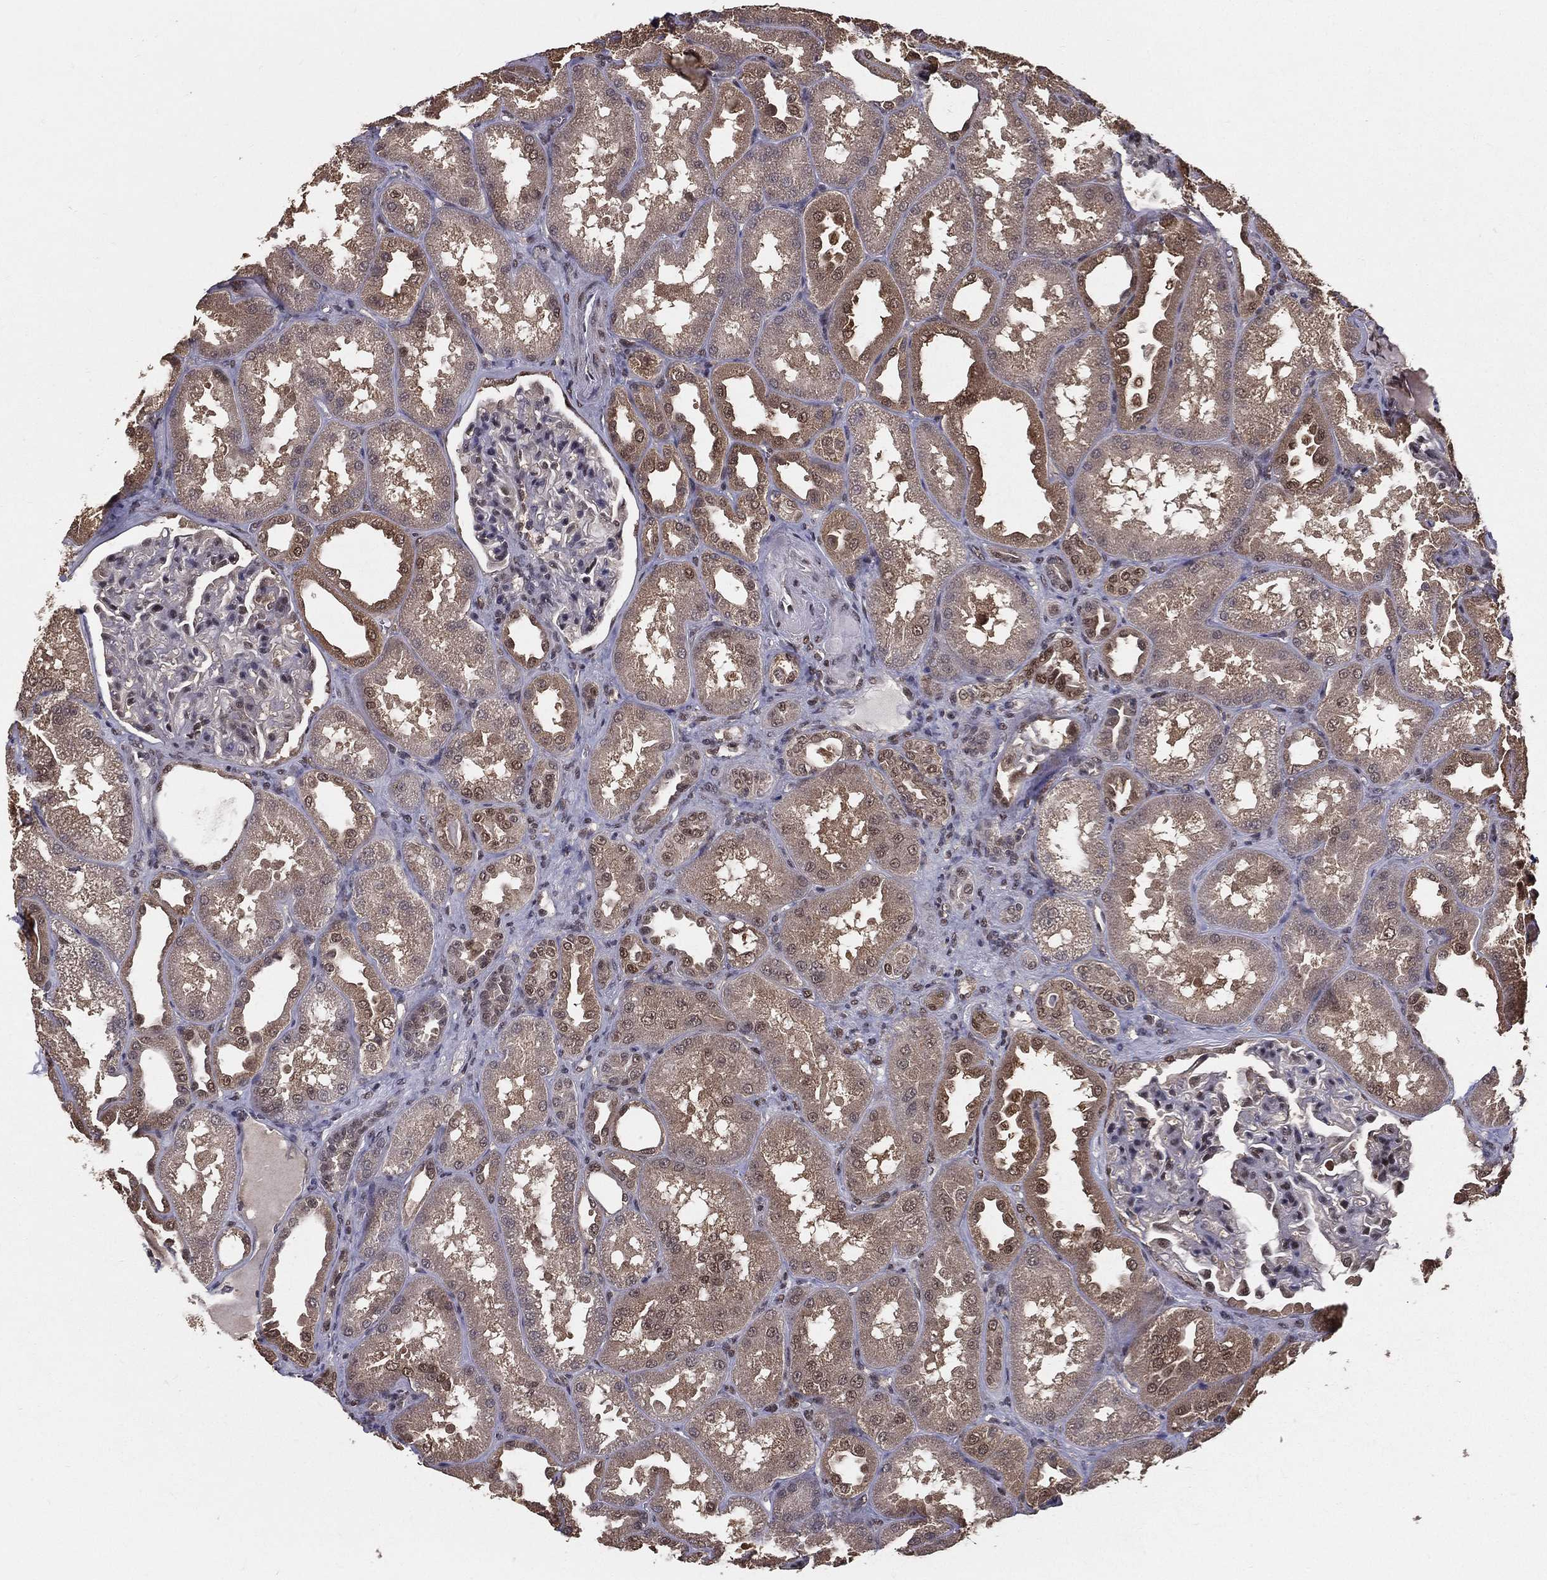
{"staining": {"intensity": "moderate", "quantity": "<25%", "location": "nuclear"}, "tissue": "kidney", "cell_type": "Cells in glomeruli", "image_type": "normal", "snomed": [{"axis": "morphology", "description": "Normal tissue, NOS"}, {"axis": "topography", "description": "Kidney"}], "caption": "IHC staining of unremarkable kidney, which shows low levels of moderate nuclear expression in approximately <25% of cells in glomeruli indicating moderate nuclear protein staining. The staining was performed using DAB (brown) for protein detection and nuclei were counterstained in hematoxylin (blue).", "gene": "CARM1", "patient": {"sex": "male", "age": 61}}